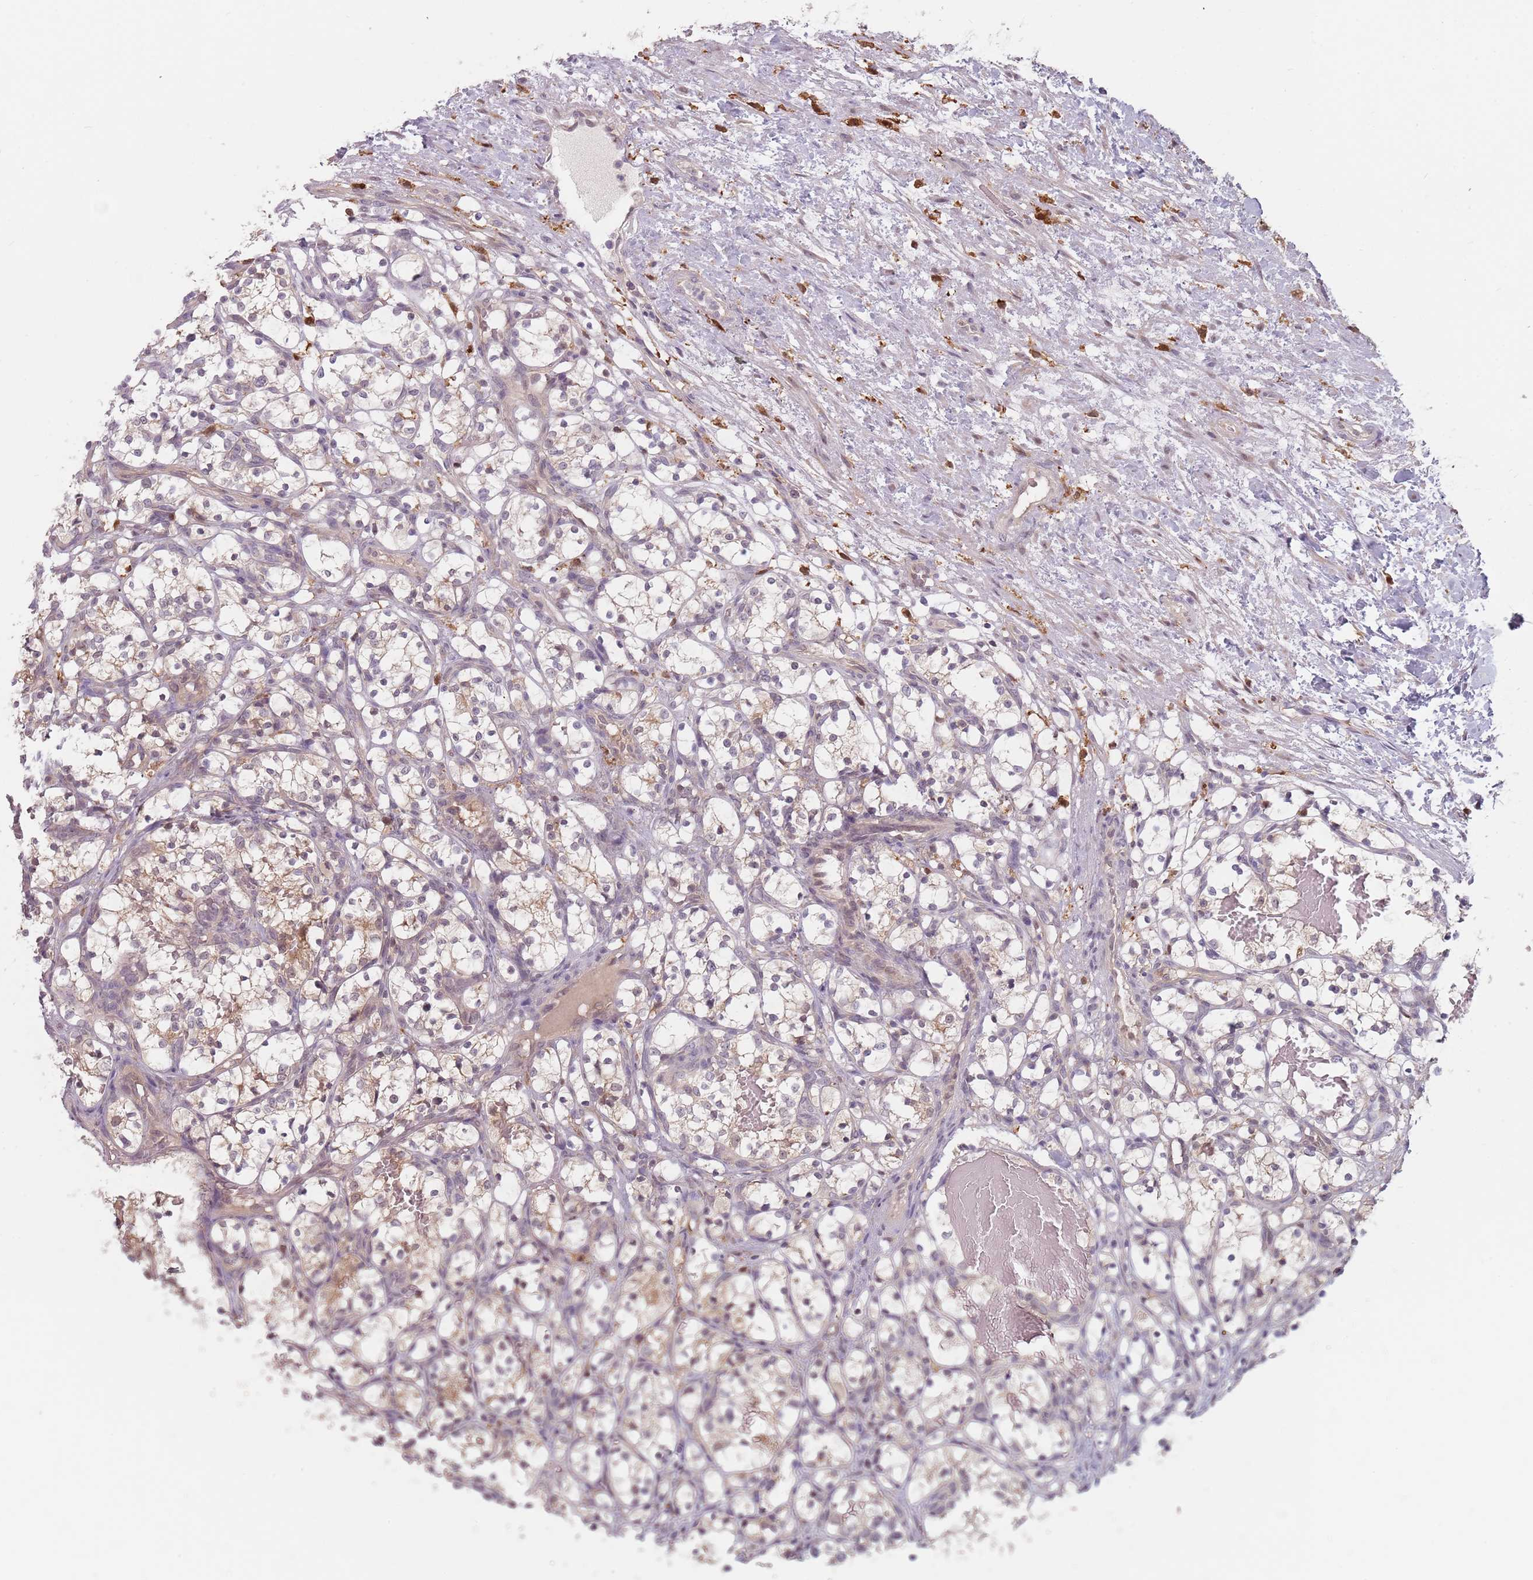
{"staining": {"intensity": "moderate", "quantity": "<25%", "location": "cytoplasmic/membranous"}, "tissue": "renal cancer", "cell_type": "Tumor cells", "image_type": "cancer", "snomed": [{"axis": "morphology", "description": "Adenocarcinoma, NOS"}, {"axis": "topography", "description": "Kidney"}], "caption": "Protein positivity by immunohistochemistry (IHC) displays moderate cytoplasmic/membranous staining in about <25% of tumor cells in renal cancer (adenocarcinoma).", "gene": "NAXE", "patient": {"sex": "female", "age": 69}}